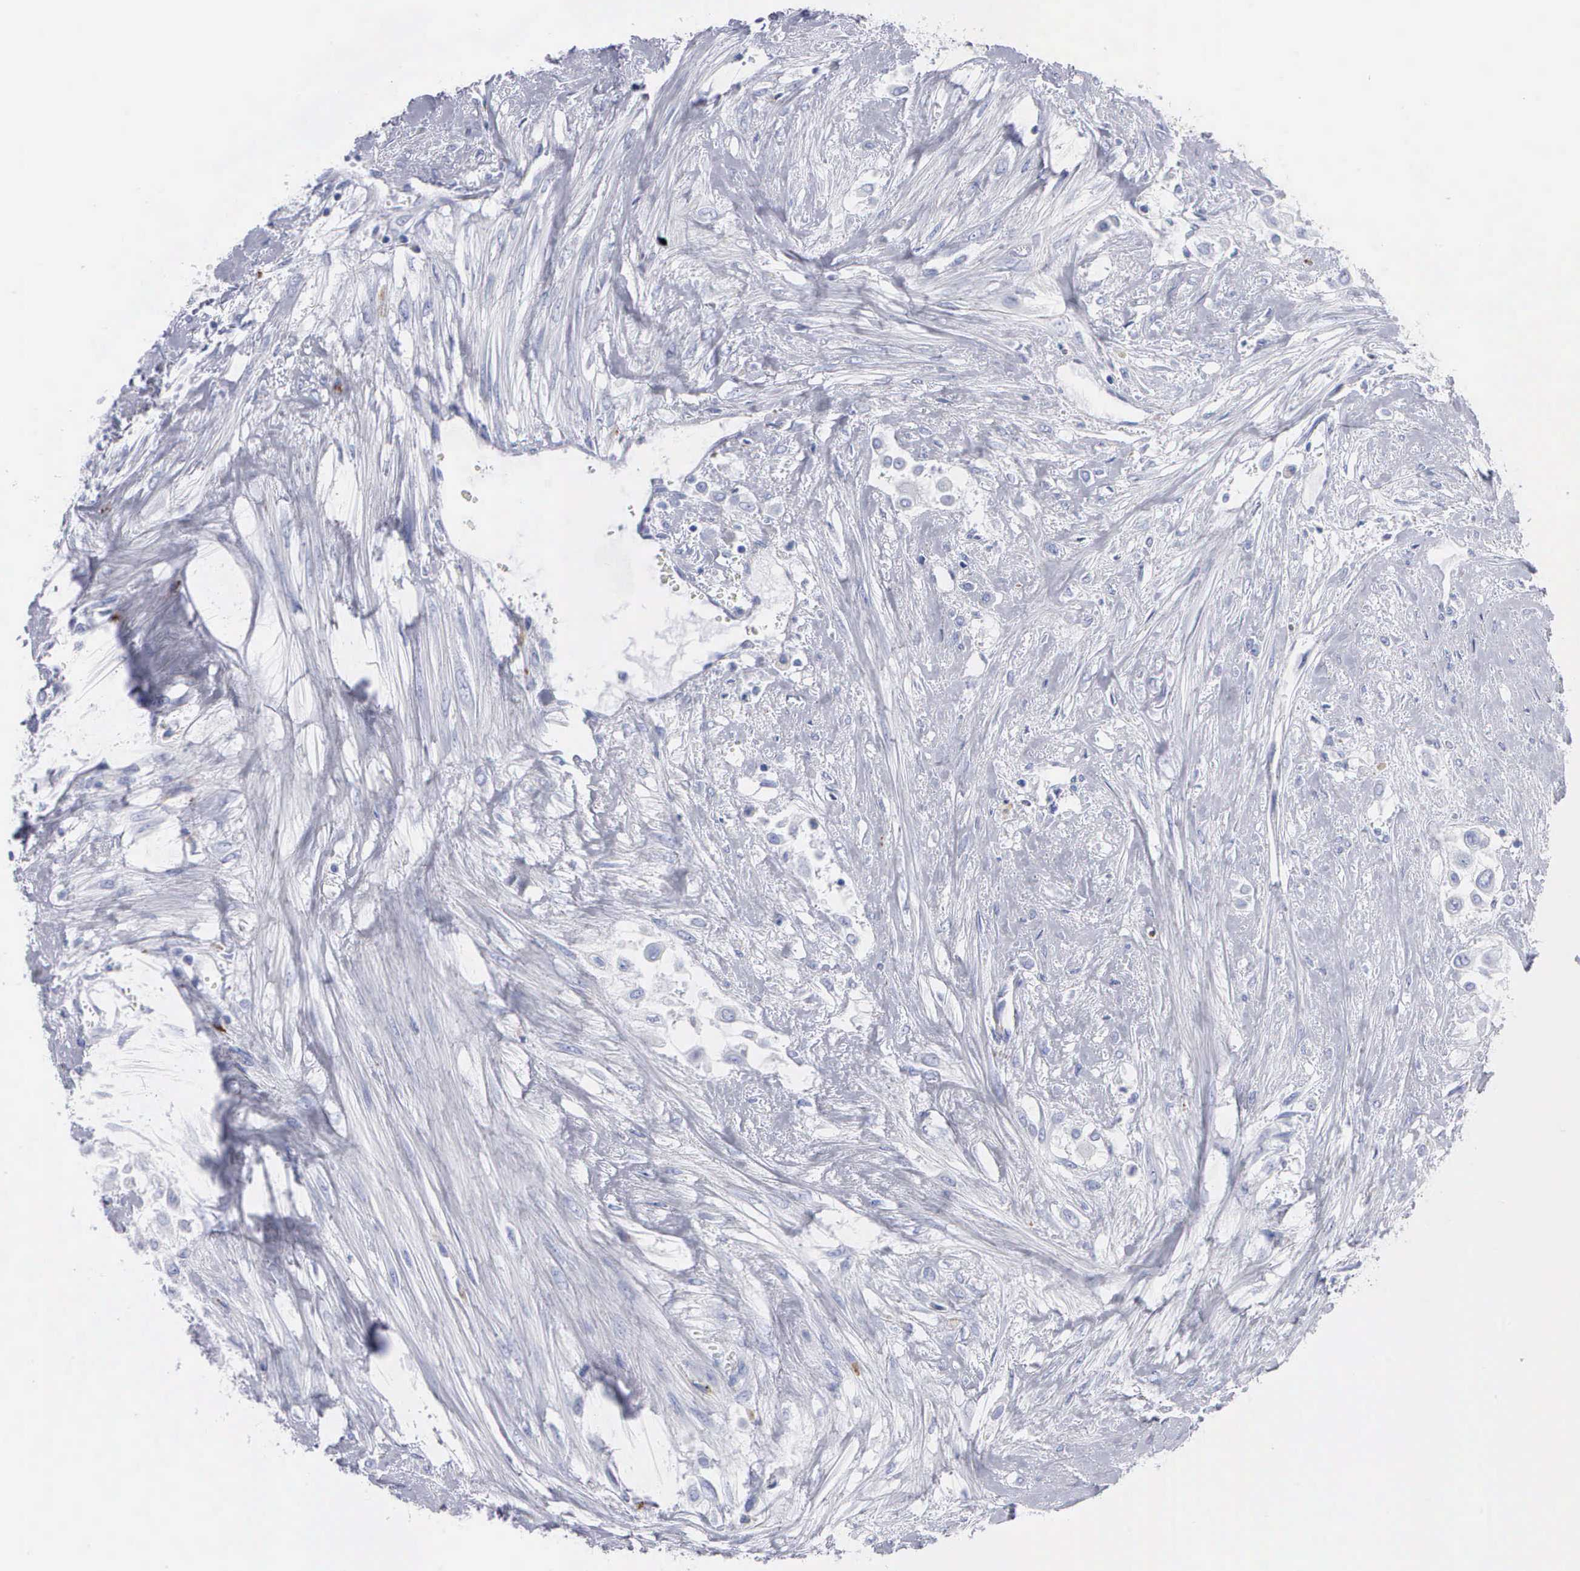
{"staining": {"intensity": "negative", "quantity": "none", "location": "none"}, "tissue": "urothelial cancer", "cell_type": "Tumor cells", "image_type": "cancer", "snomed": [{"axis": "morphology", "description": "Urothelial carcinoma, High grade"}, {"axis": "topography", "description": "Urinary bladder"}], "caption": "DAB (3,3'-diaminobenzidine) immunohistochemical staining of human urothelial carcinoma (high-grade) reveals no significant staining in tumor cells.", "gene": "CTSH", "patient": {"sex": "male", "age": 57}}